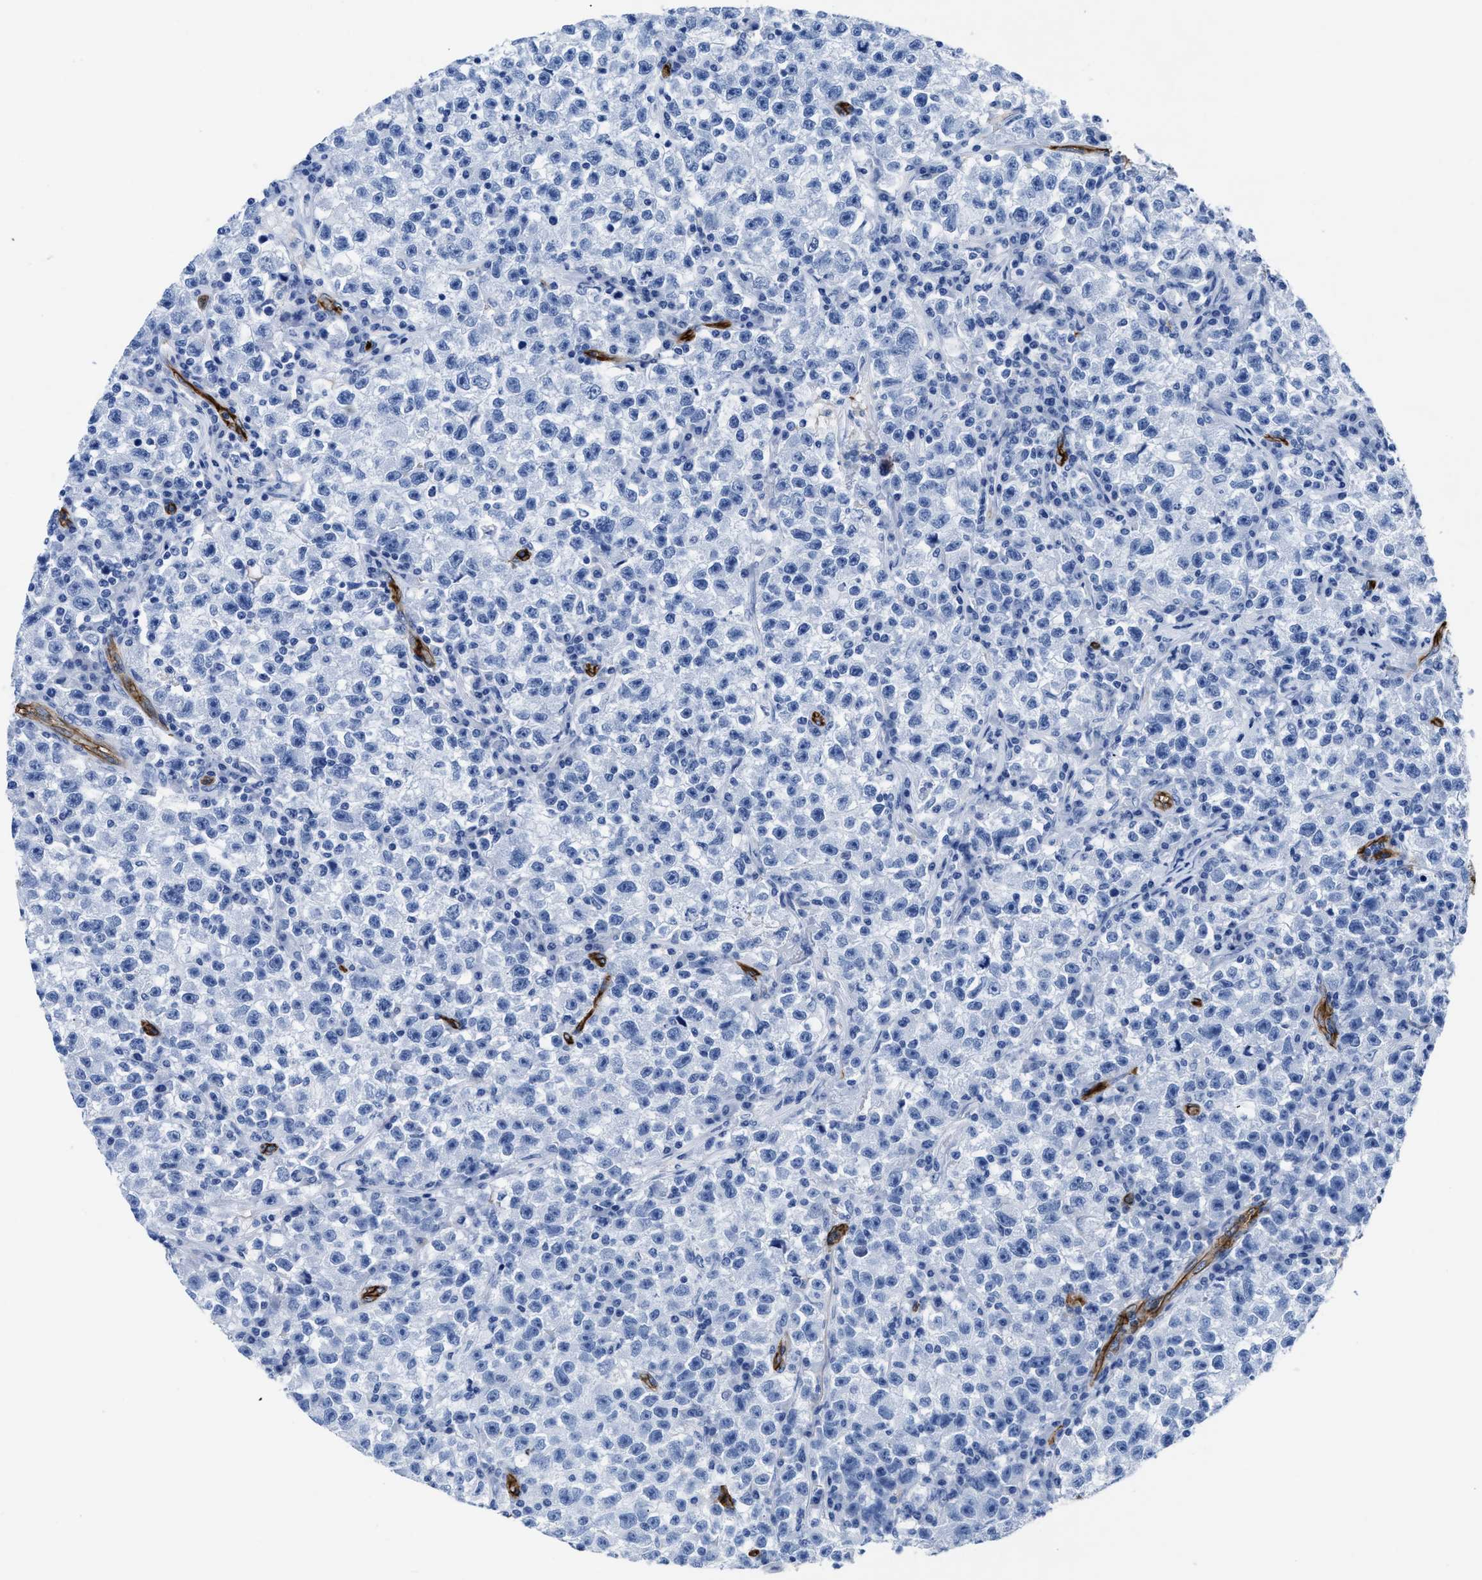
{"staining": {"intensity": "negative", "quantity": "none", "location": "none"}, "tissue": "testis cancer", "cell_type": "Tumor cells", "image_type": "cancer", "snomed": [{"axis": "morphology", "description": "Seminoma, NOS"}, {"axis": "topography", "description": "Testis"}], "caption": "High magnification brightfield microscopy of seminoma (testis) stained with DAB (brown) and counterstained with hematoxylin (blue): tumor cells show no significant expression. The staining is performed using DAB brown chromogen with nuclei counter-stained in using hematoxylin.", "gene": "AQP1", "patient": {"sex": "male", "age": 22}}